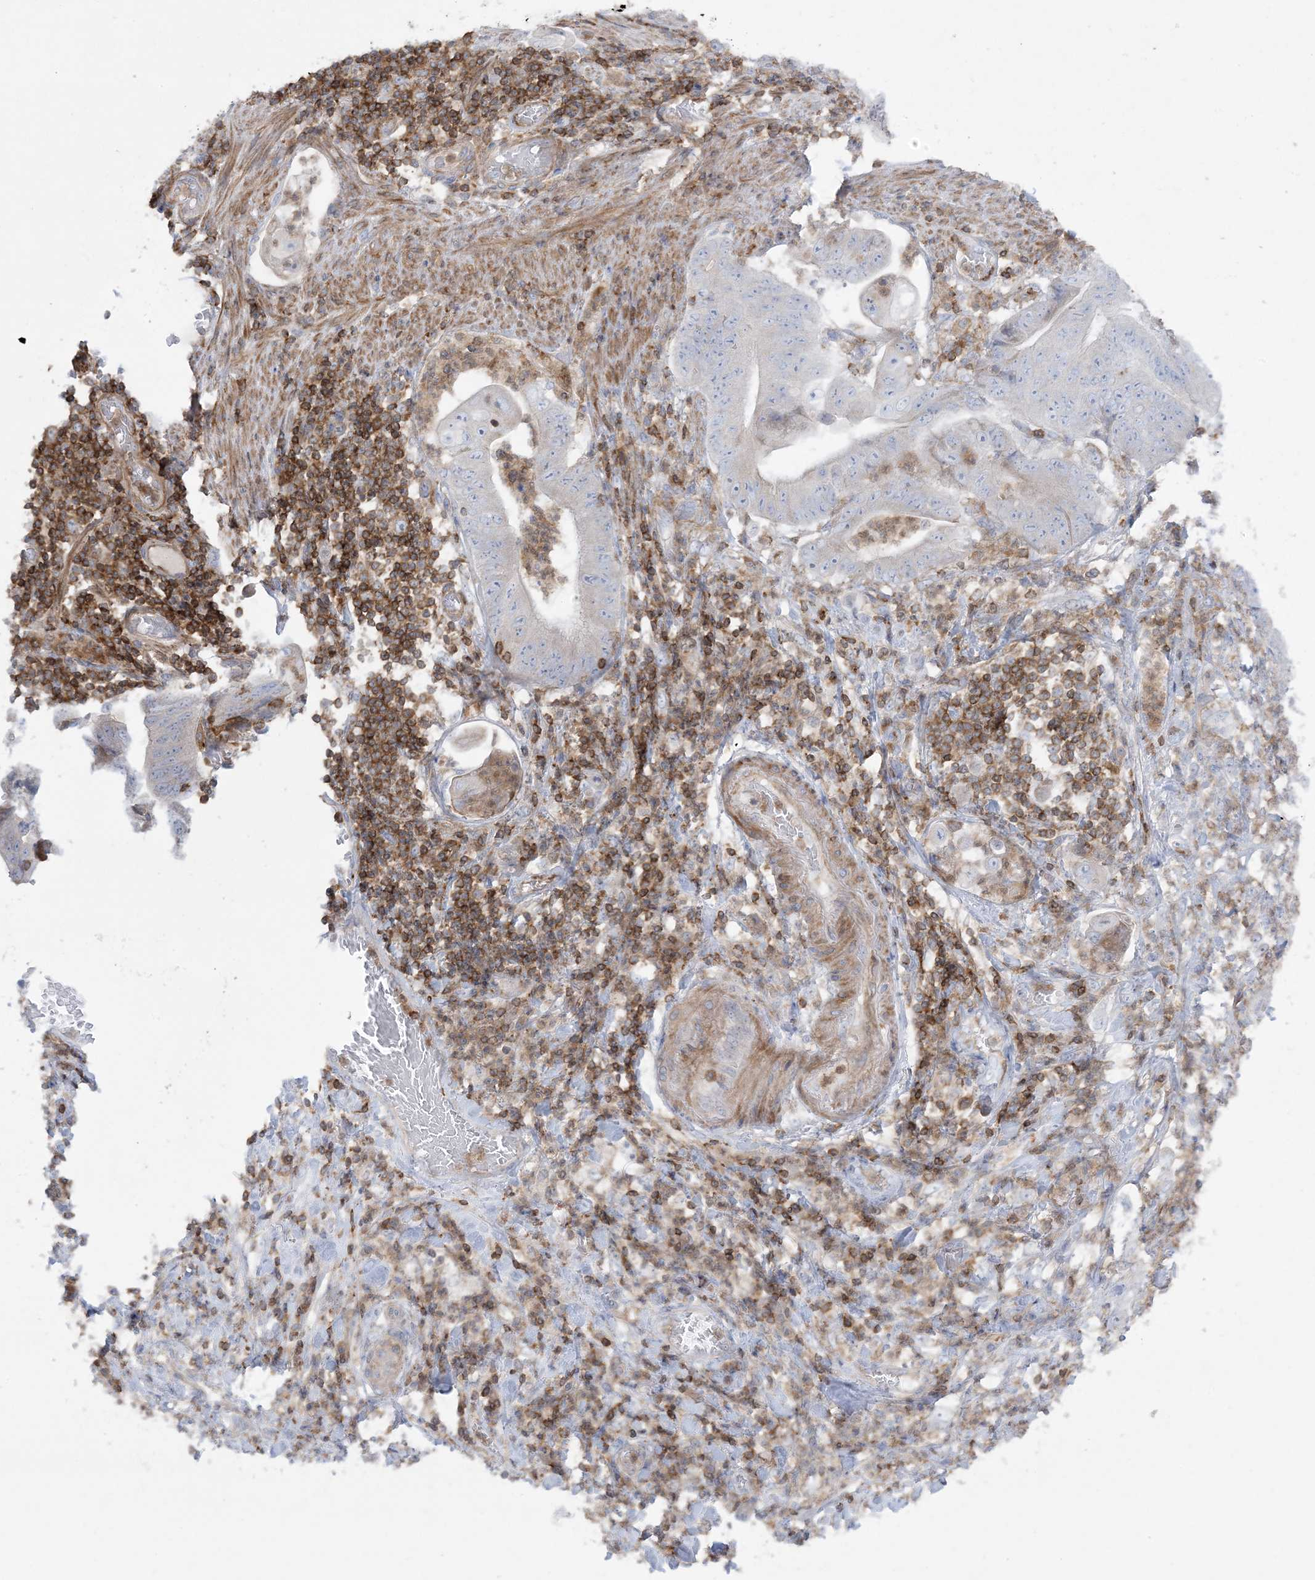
{"staining": {"intensity": "negative", "quantity": "none", "location": "none"}, "tissue": "stomach cancer", "cell_type": "Tumor cells", "image_type": "cancer", "snomed": [{"axis": "morphology", "description": "Adenocarcinoma, NOS"}, {"axis": "topography", "description": "Stomach"}], "caption": "This is a image of IHC staining of adenocarcinoma (stomach), which shows no positivity in tumor cells.", "gene": "ARHGAP30", "patient": {"sex": "female", "age": 73}}